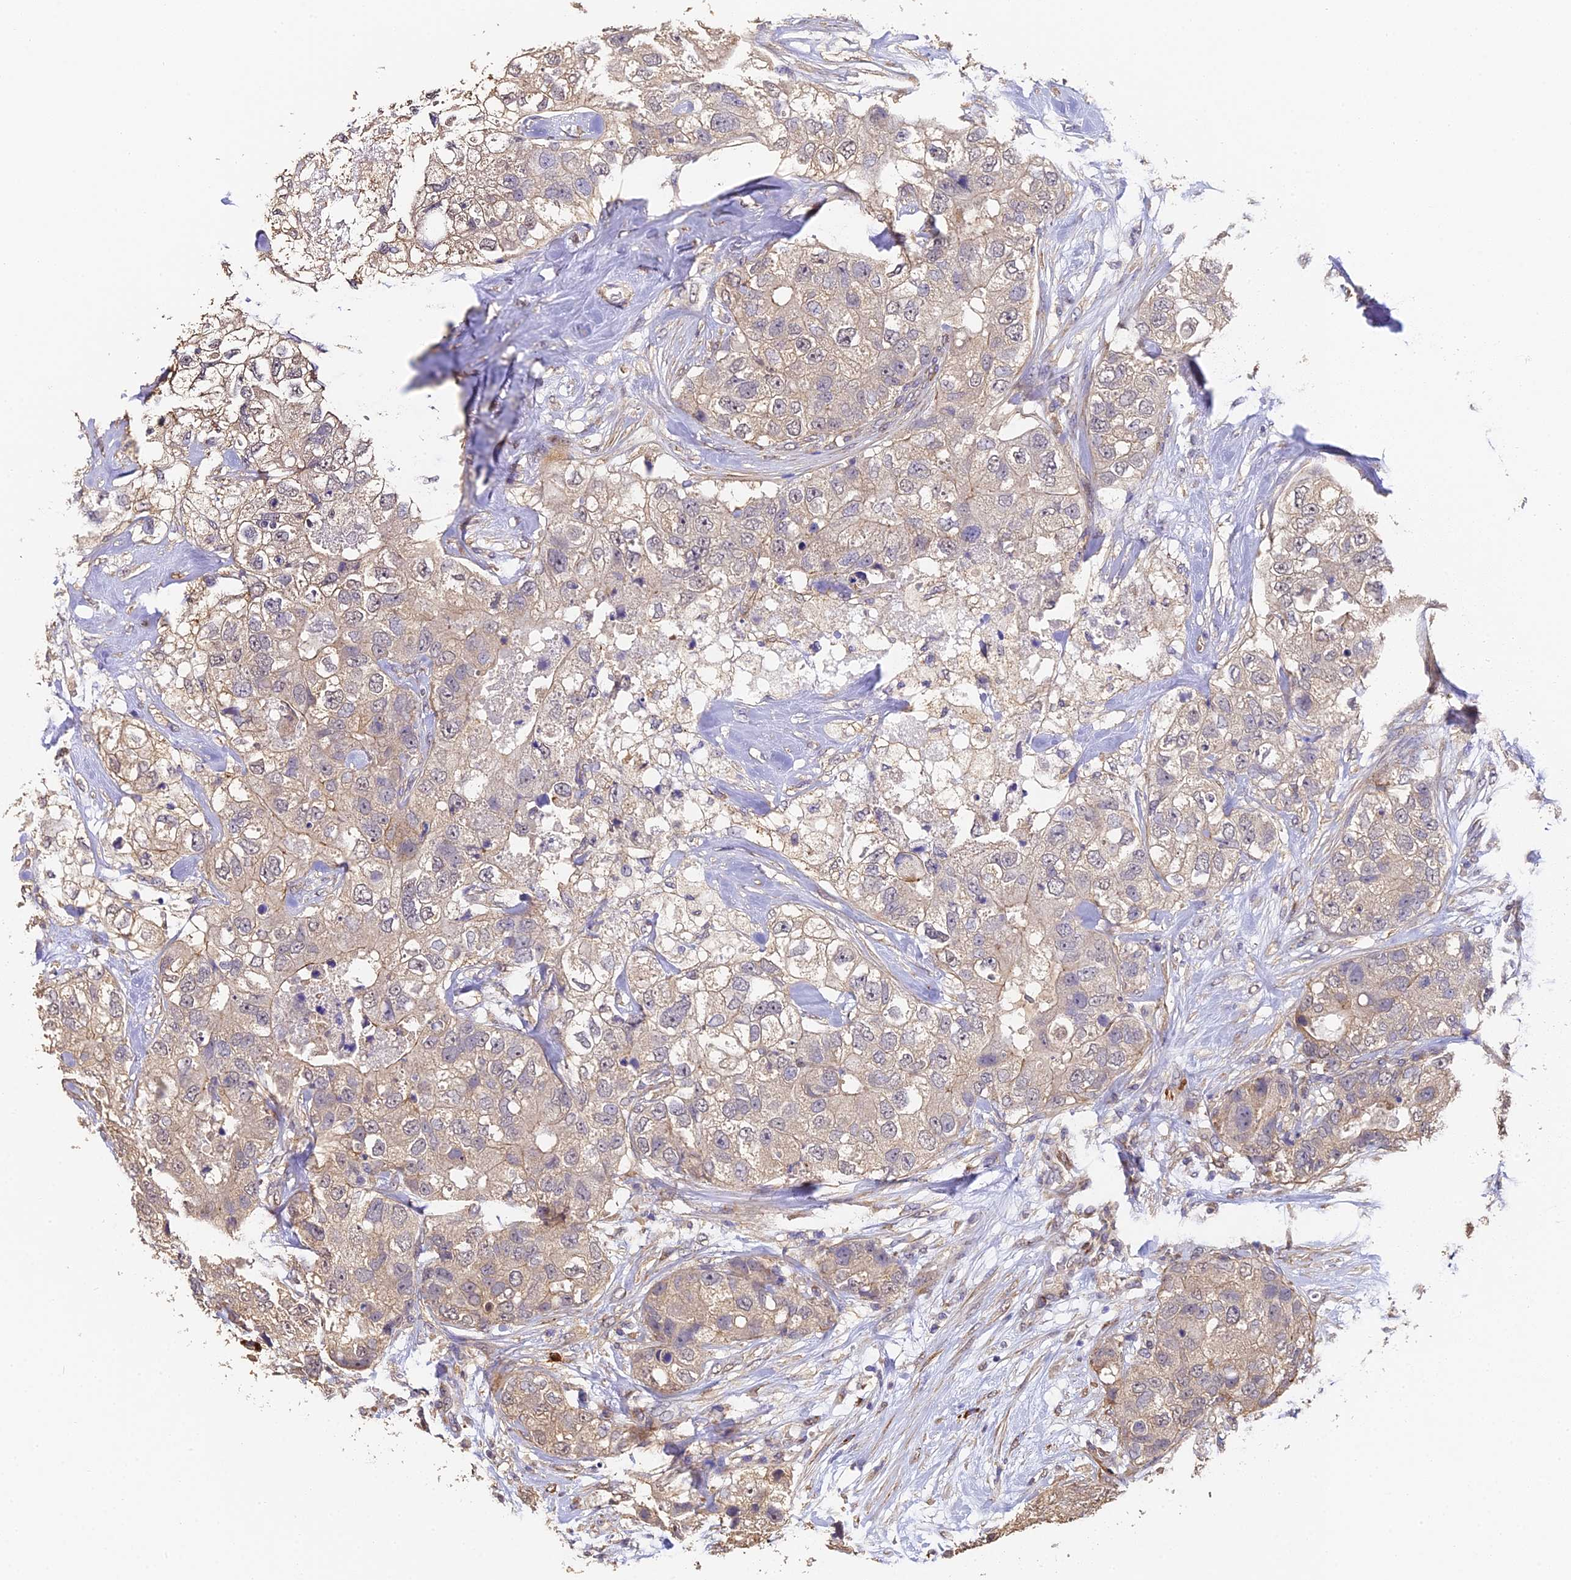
{"staining": {"intensity": "weak", "quantity": "<25%", "location": "cytoplasmic/membranous"}, "tissue": "breast cancer", "cell_type": "Tumor cells", "image_type": "cancer", "snomed": [{"axis": "morphology", "description": "Duct carcinoma"}, {"axis": "topography", "description": "Breast"}], "caption": "Breast cancer was stained to show a protein in brown. There is no significant staining in tumor cells.", "gene": "SLC11A1", "patient": {"sex": "female", "age": 62}}